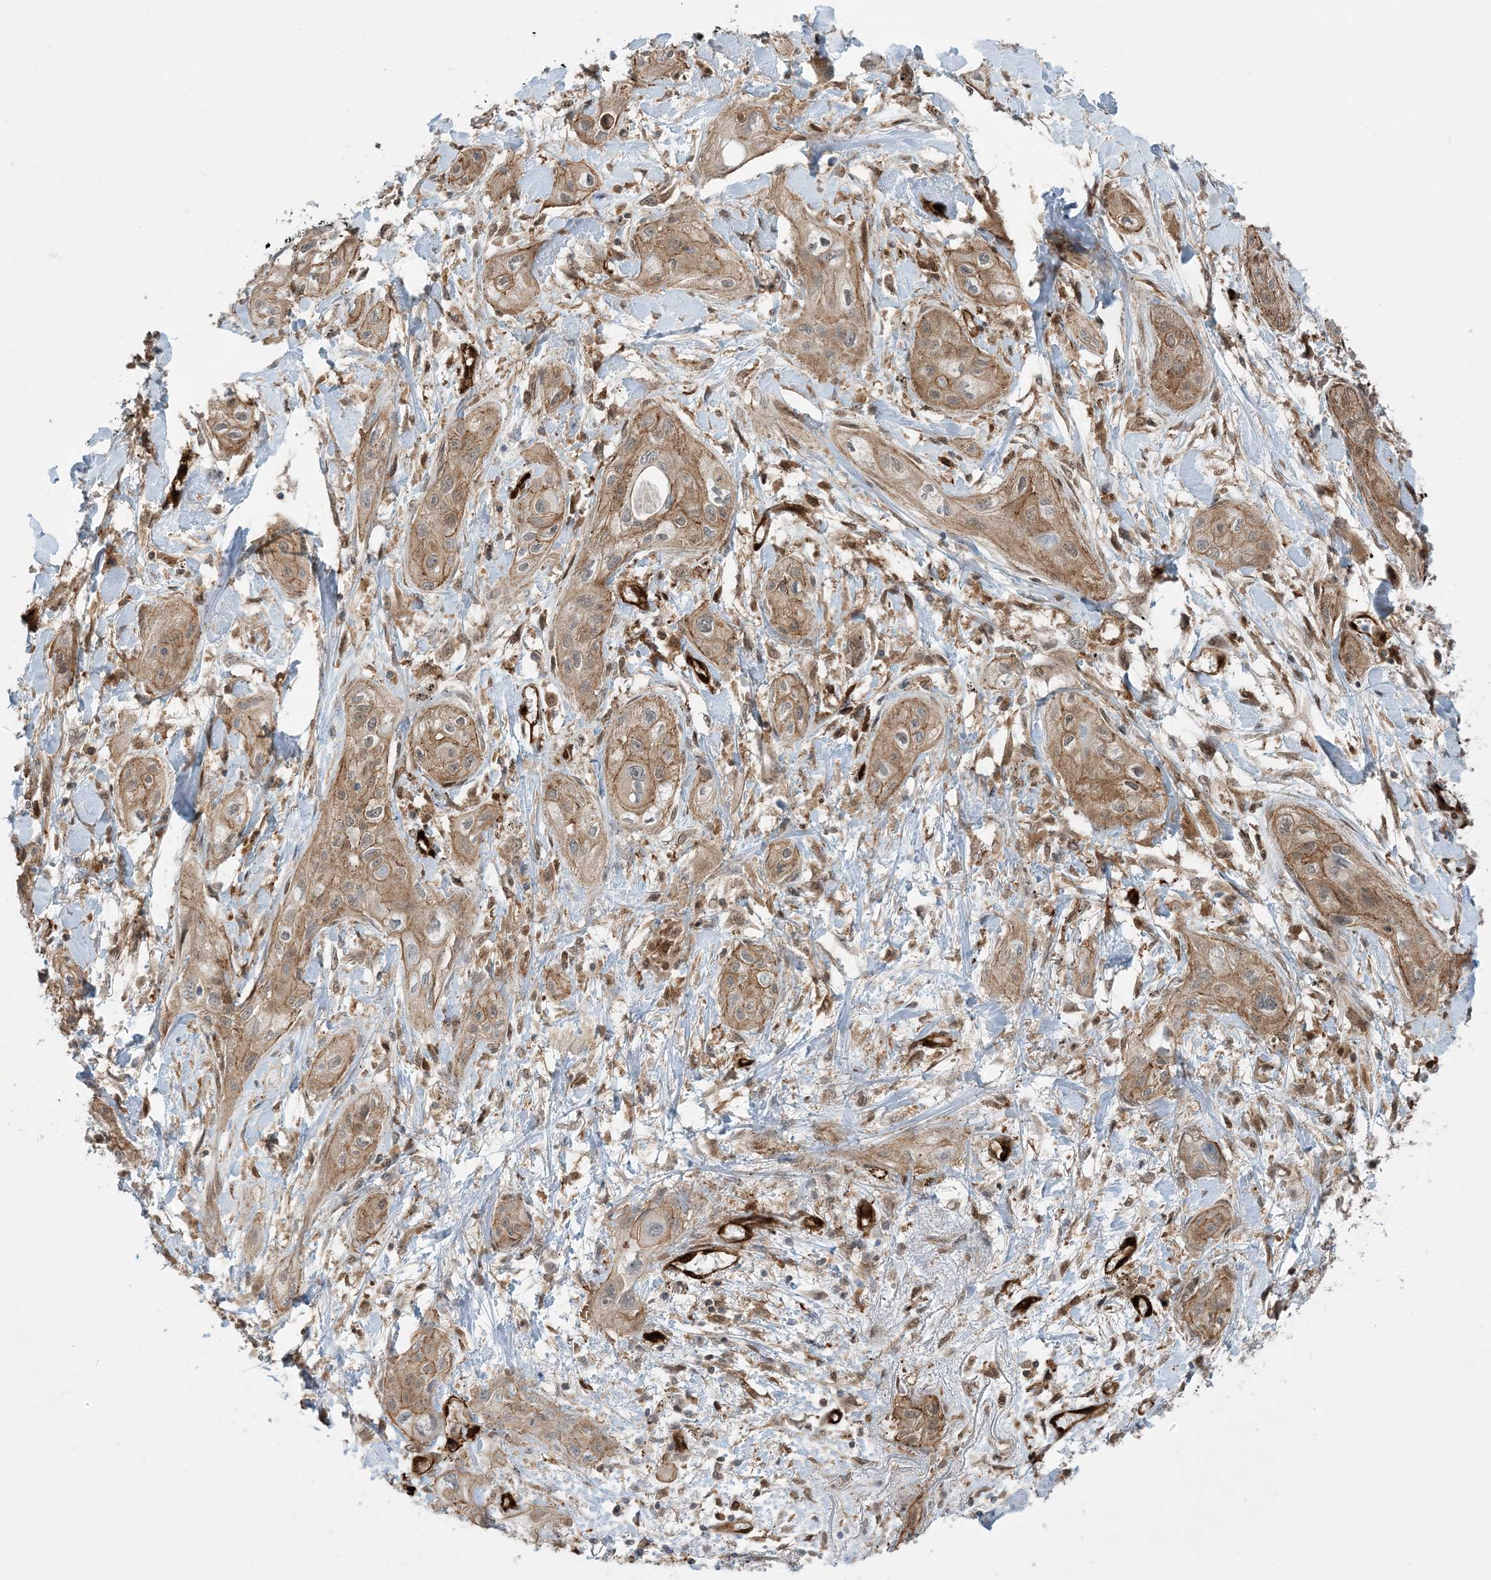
{"staining": {"intensity": "moderate", "quantity": ">75%", "location": "cytoplasmic/membranous"}, "tissue": "lung cancer", "cell_type": "Tumor cells", "image_type": "cancer", "snomed": [{"axis": "morphology", "description": "Squamous cell carcinoma, NOS"}, {"axis": "topography", "description": "Lung"}], "caption": "DAB immunohistochemical staining of human squamous cell carcinoma (lung) reveals moderate cytoplasmic/membranous protein positivity in about >75% of tumor cells. The protein is shown in brown color, while the nuclei are stained blue.", "gene": "PPM1F", "patient": {"sex": "female", "age": 47}}